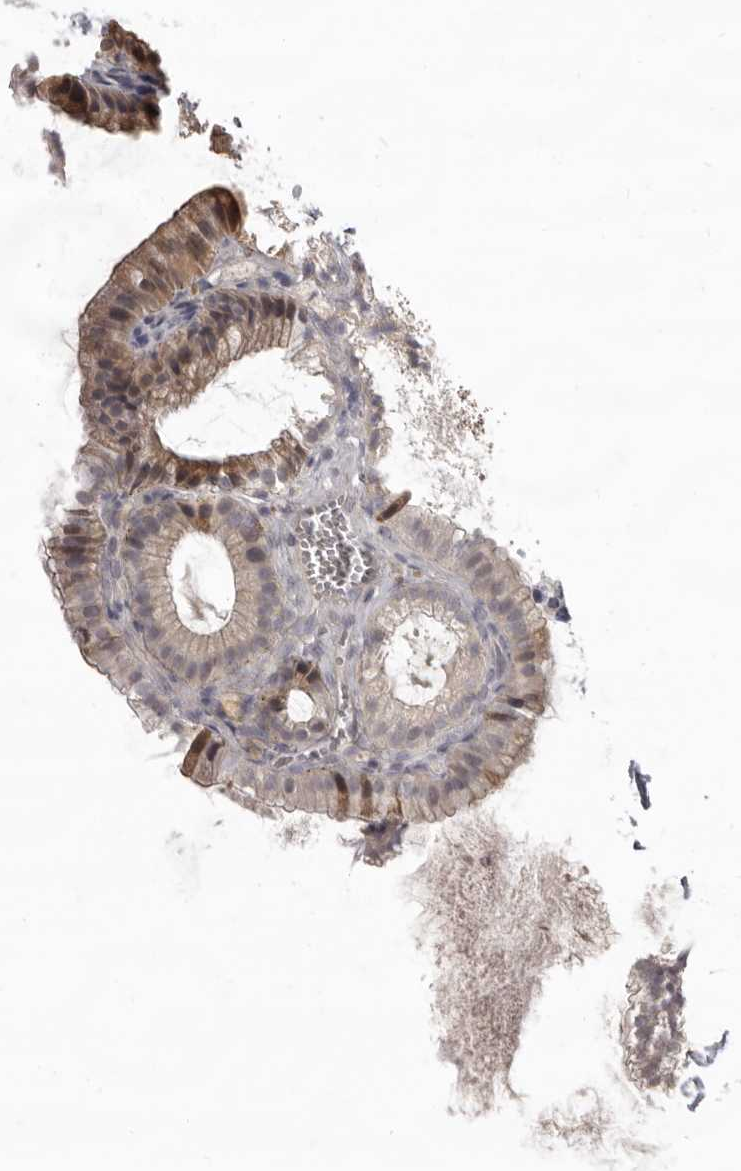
{"staining": {"intensity": "weak", "quantity": ">75%", "location": "cytoplasmic/membranous"}, "tissue": "gallbladder", "cell_type": "Glandular cells", "image_type": "normal", "snomed": [{"axis": "morphology", "description": "Normal tissue, NOS"}, {"axis": "topography", "description": "Gallbladder"}], "caption": "Gallbladder stained with DAB IHC reveals low levels of weak cytoplasmic/membranous positivity in approximately >75% of glandular cells.", "gene": "SULT1E1", "patient": {"sex": "male", "age": 38}}